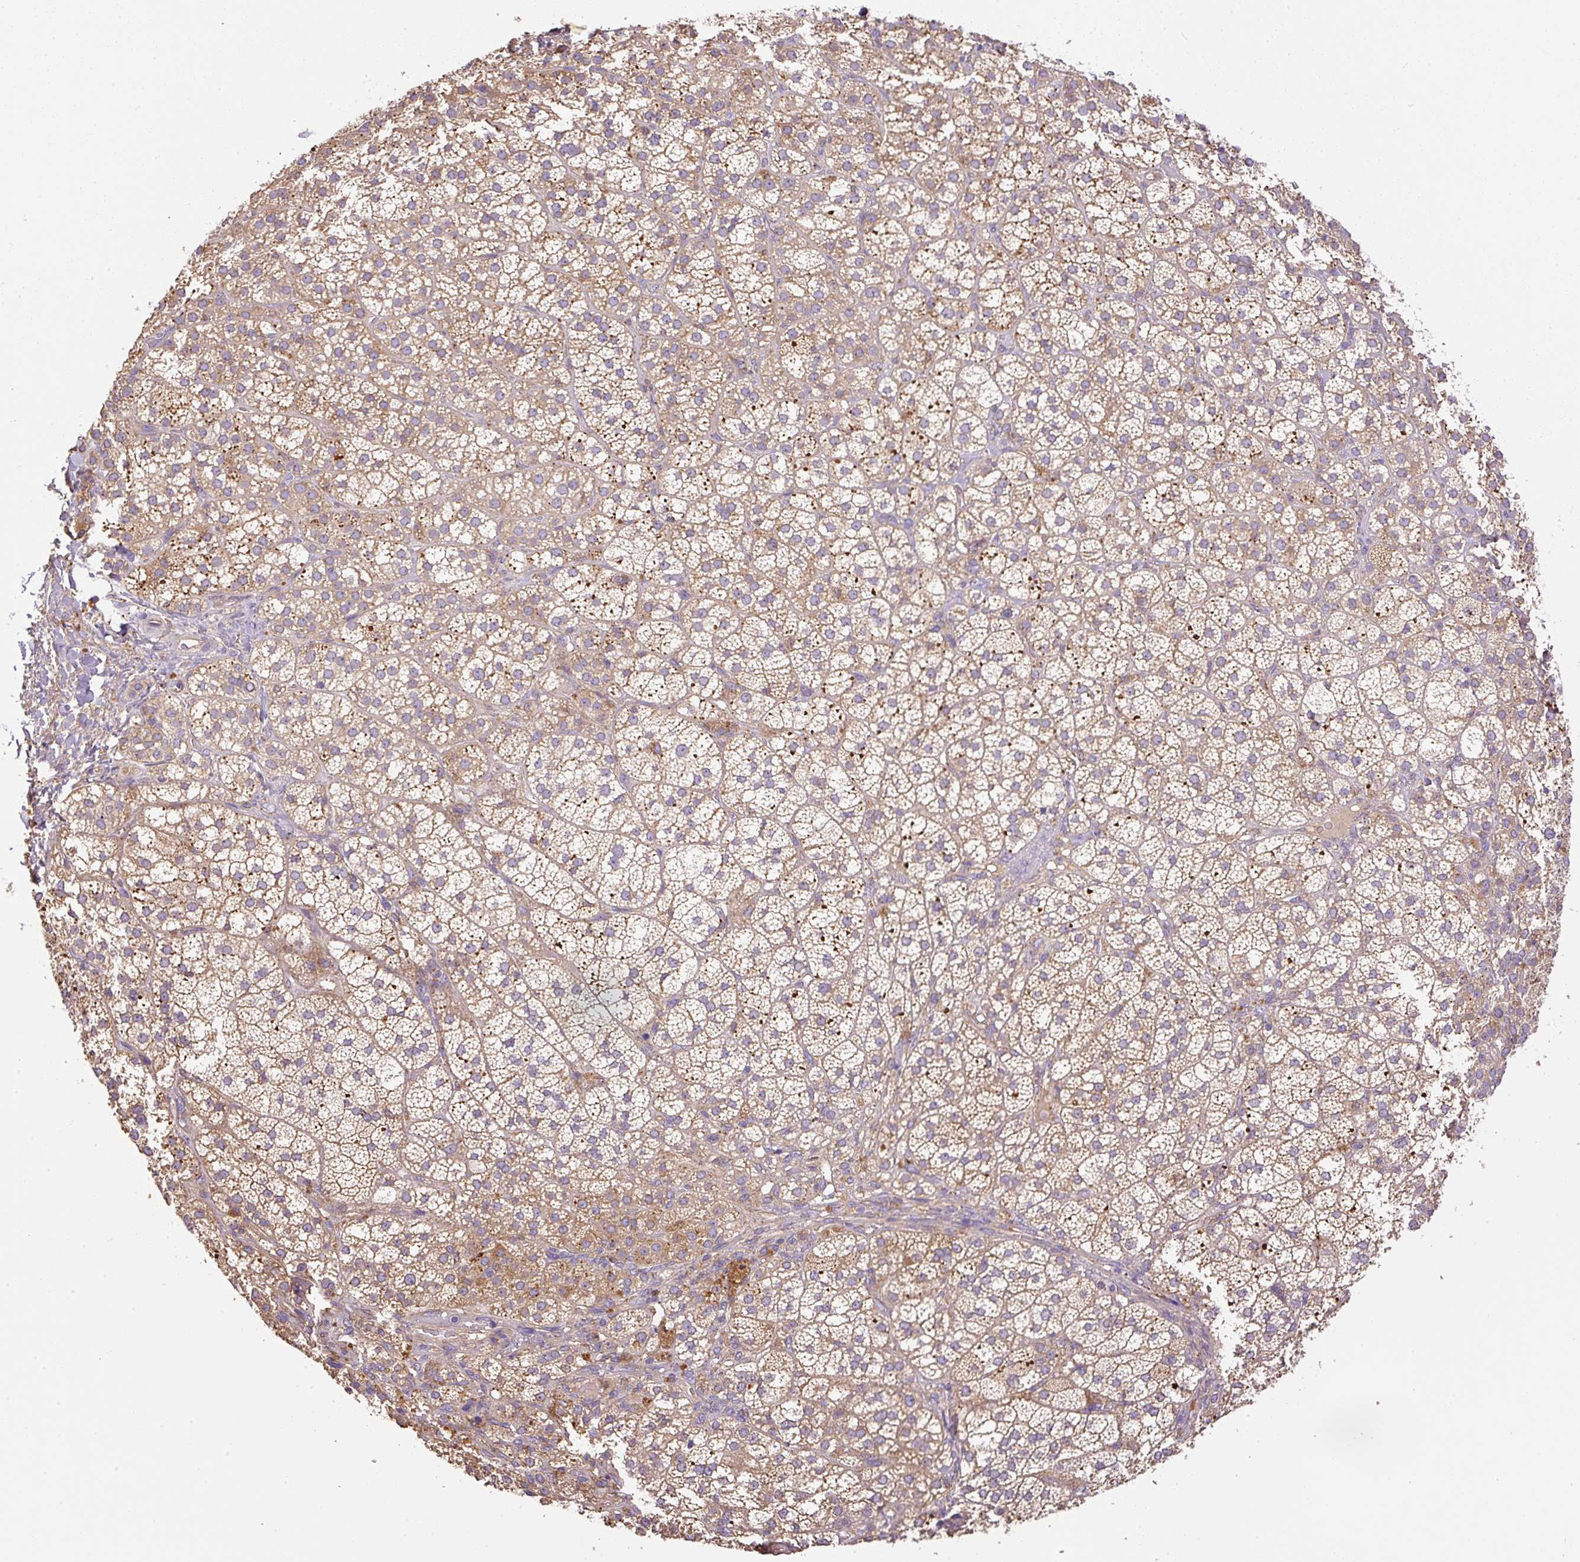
{"staining": {"intensity": "moderate", "quantity": ">75%", "location": "cytoplasmic/membranous"}, "tissue": "adrenal gland", "cell_type": "Glandular cells", "image_type": "normal", "snomed": [{"axis": "morphology", "description": "Normal tissue, NOS"}, {"axis": "topography", "description": "Adrenal gland"}], "caption": "About >75% of glandular cells in benign adrenal gland exhibit moderate cytoplasmic/membranous protein positivity as visualized by brown immunohistochemical staining.", "gene": "DAPK1", "patient": {"sex": "female", "age": 60}}